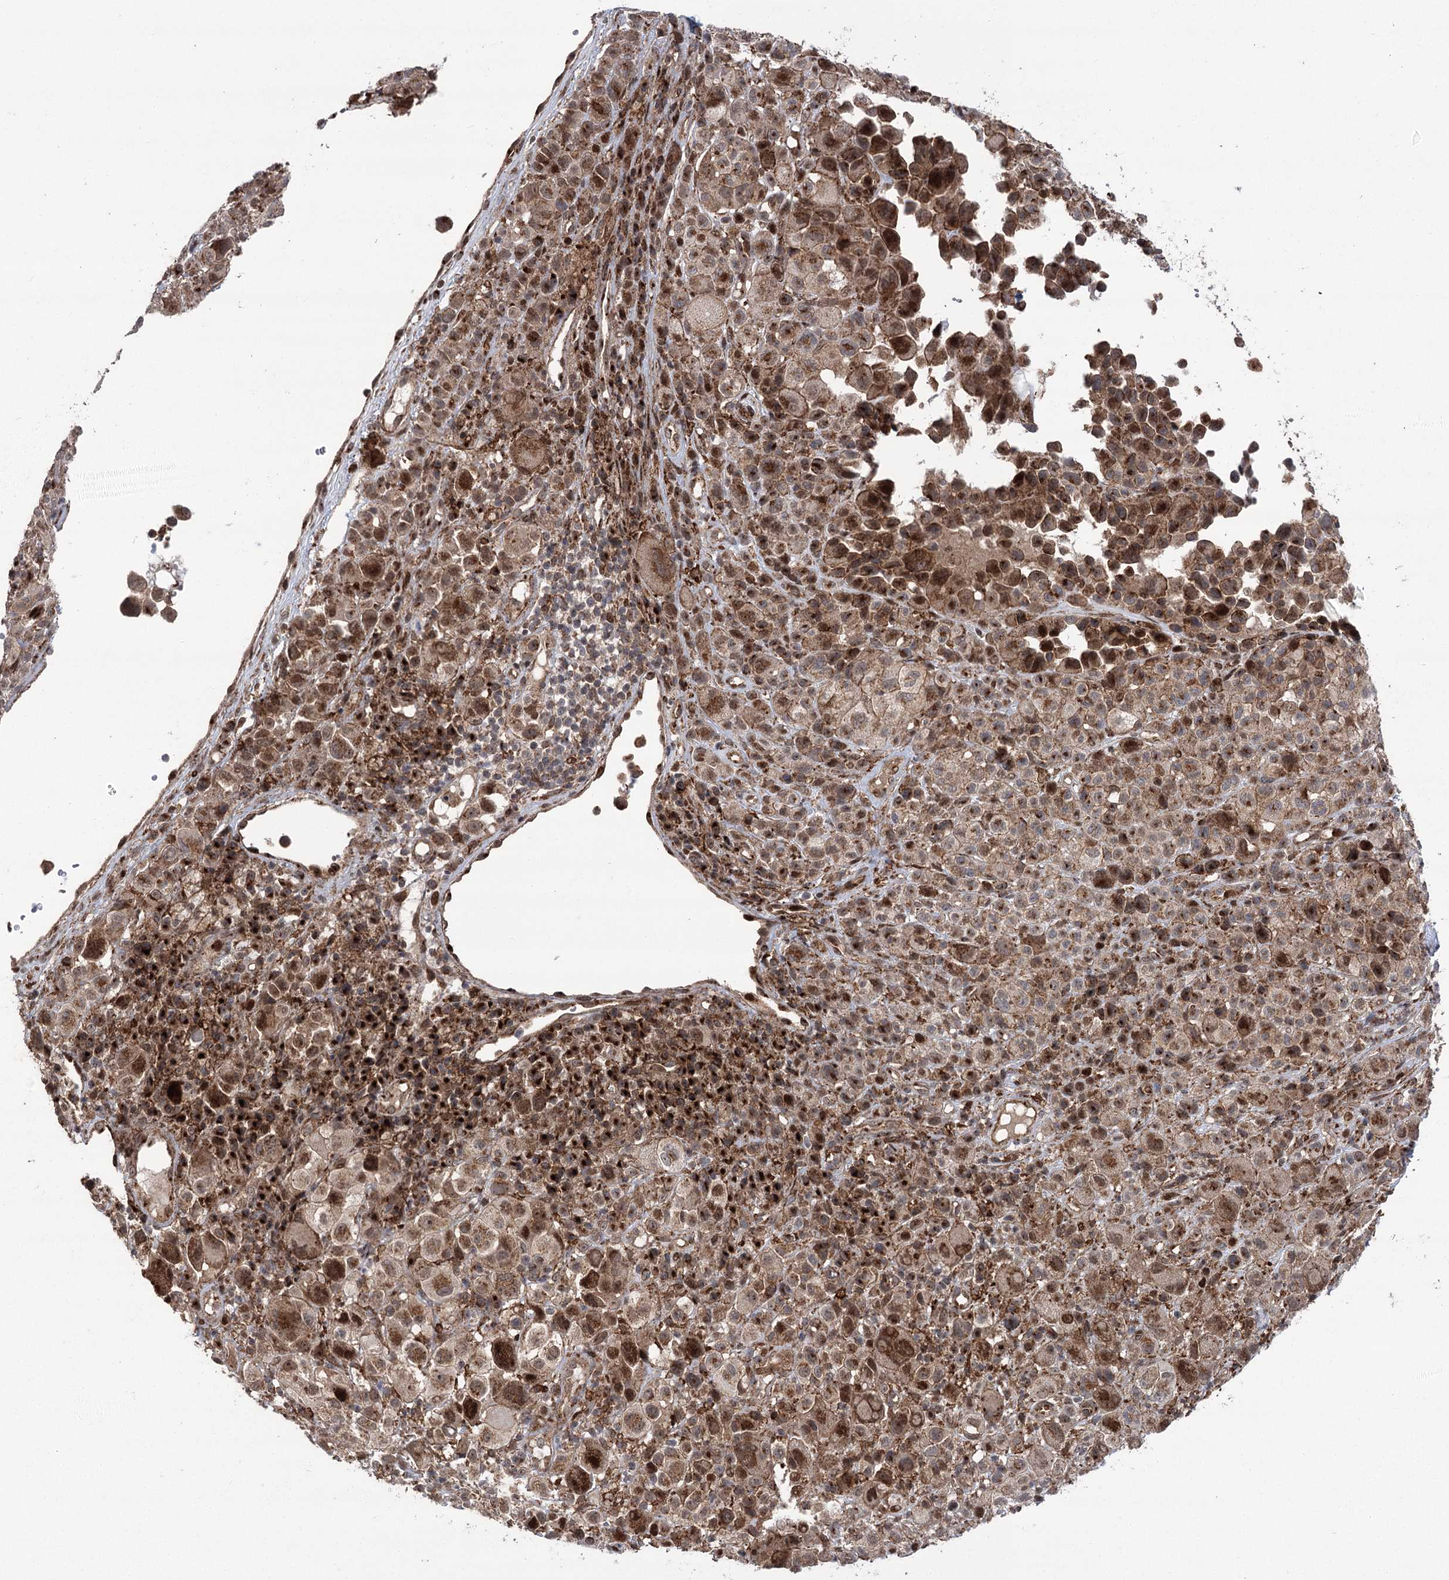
{"staining": {"intensity": "moderate", "quantity": ">75%", "location": "cytoplasmic/membranous,nuclear"}, "tissue": "melanoma", "cell_type": "Tumor cells", "image_type": "cancer", "snomed": [{"axis": "morphology", "description": "Malignant melanoma, NOS"}, {"axis": "topography", "description": "Skin of trunk"}], "caption": "Melanoma stained with a protein marker shows moderate staining in tumor cells.", "gene": "PARM1", "patient": {"sex": "male", "age": 71}}